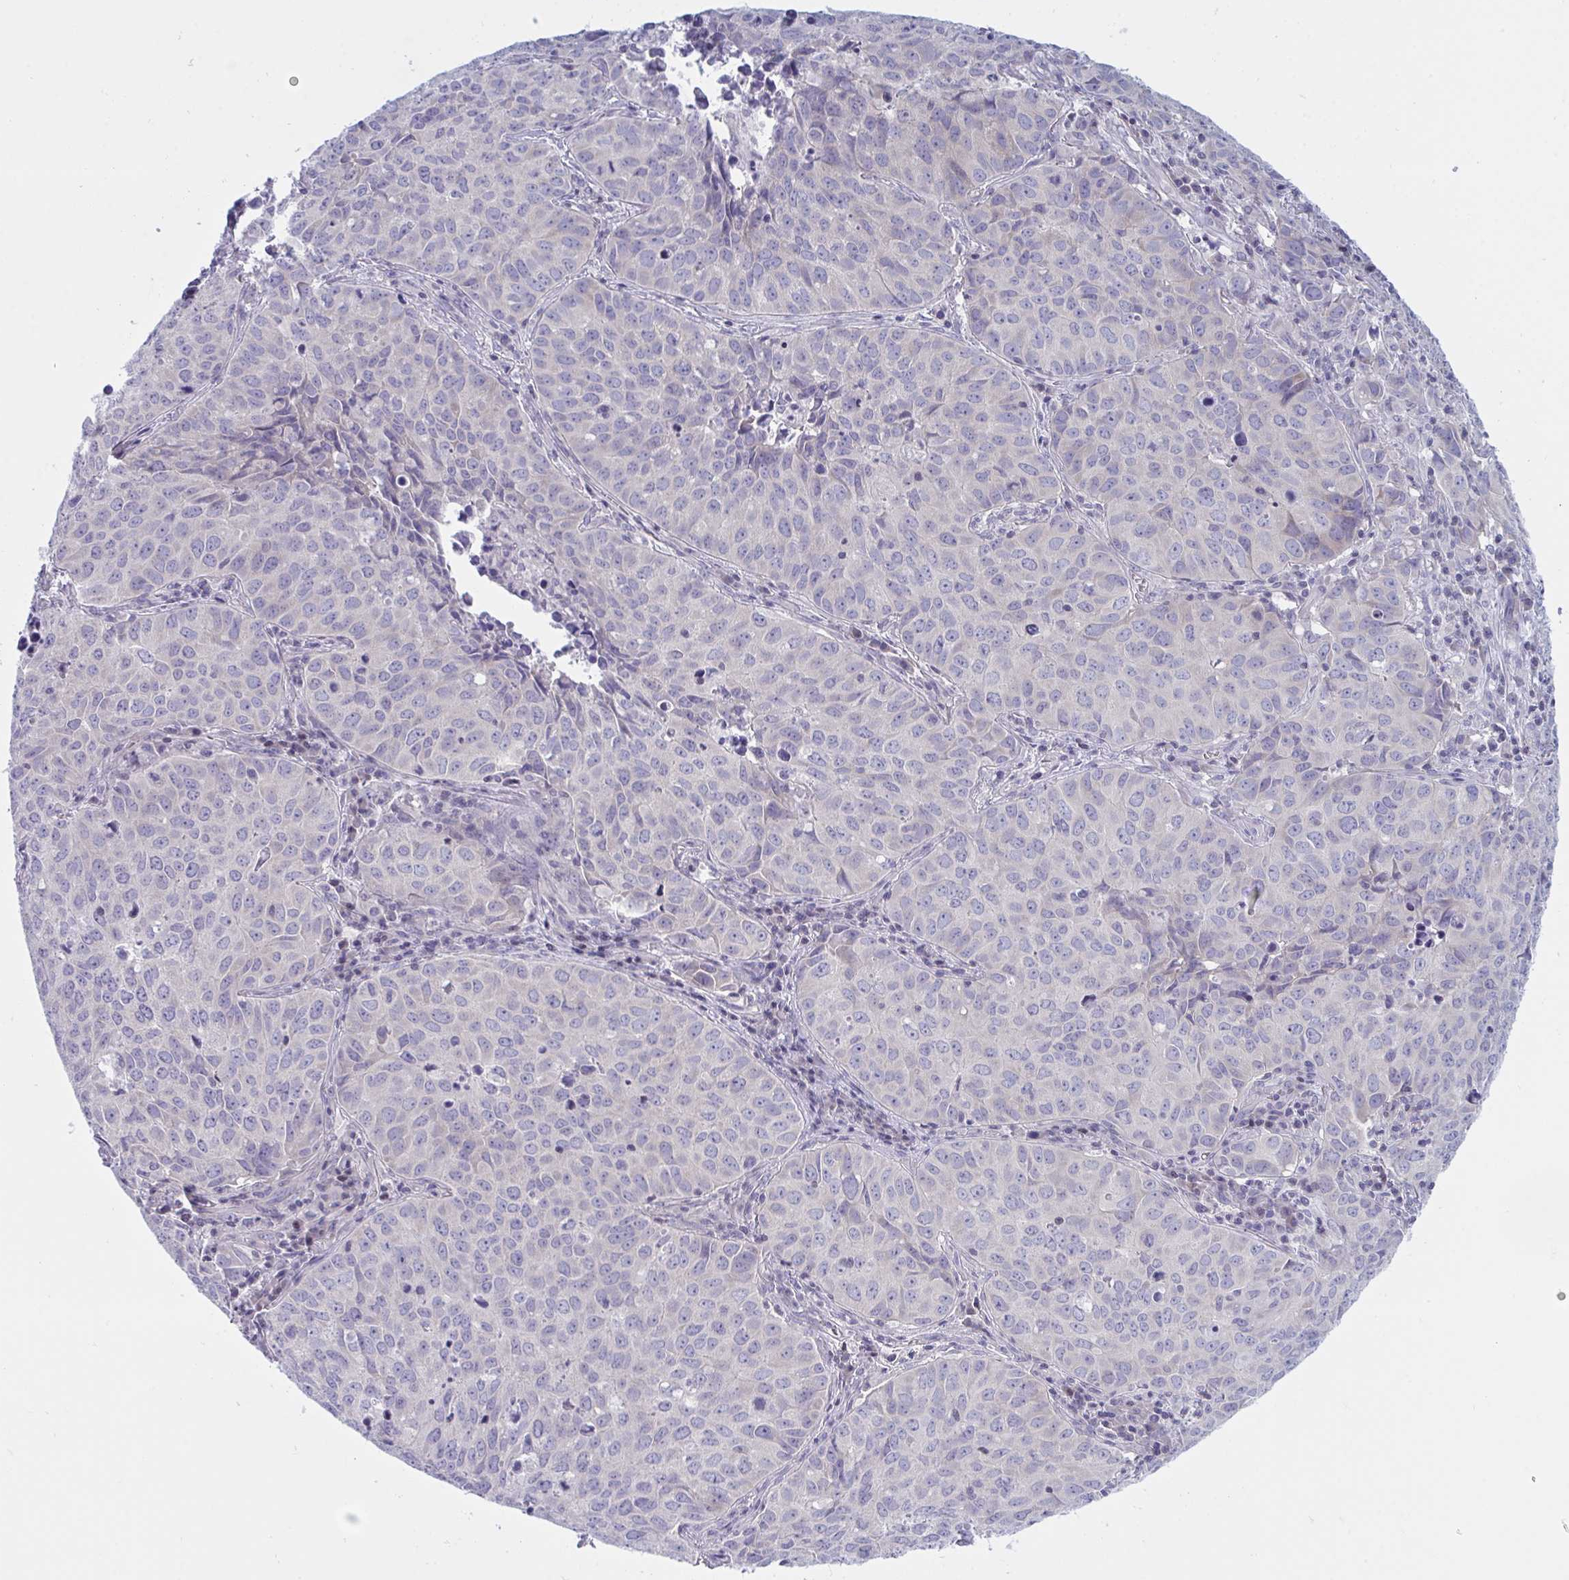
{"staining": {"intensity": "negative", "quantity": "none", "location": "none"}, "tissue": "lung cancer", "cell_type": "Tumor cells", "image_type": "cancer", "snomed": [{"axis": "morphology", "description": "Adenocarcinoma, NOS"}, {"axis": "topography", "description": "Lung"}], "caption": "Immunohistochemical staining of human lung adenocarcinoma reveals no significant staining in tumor cells.", "gene": "NAA30", "patient": {"sex": "female", "age": 50}}